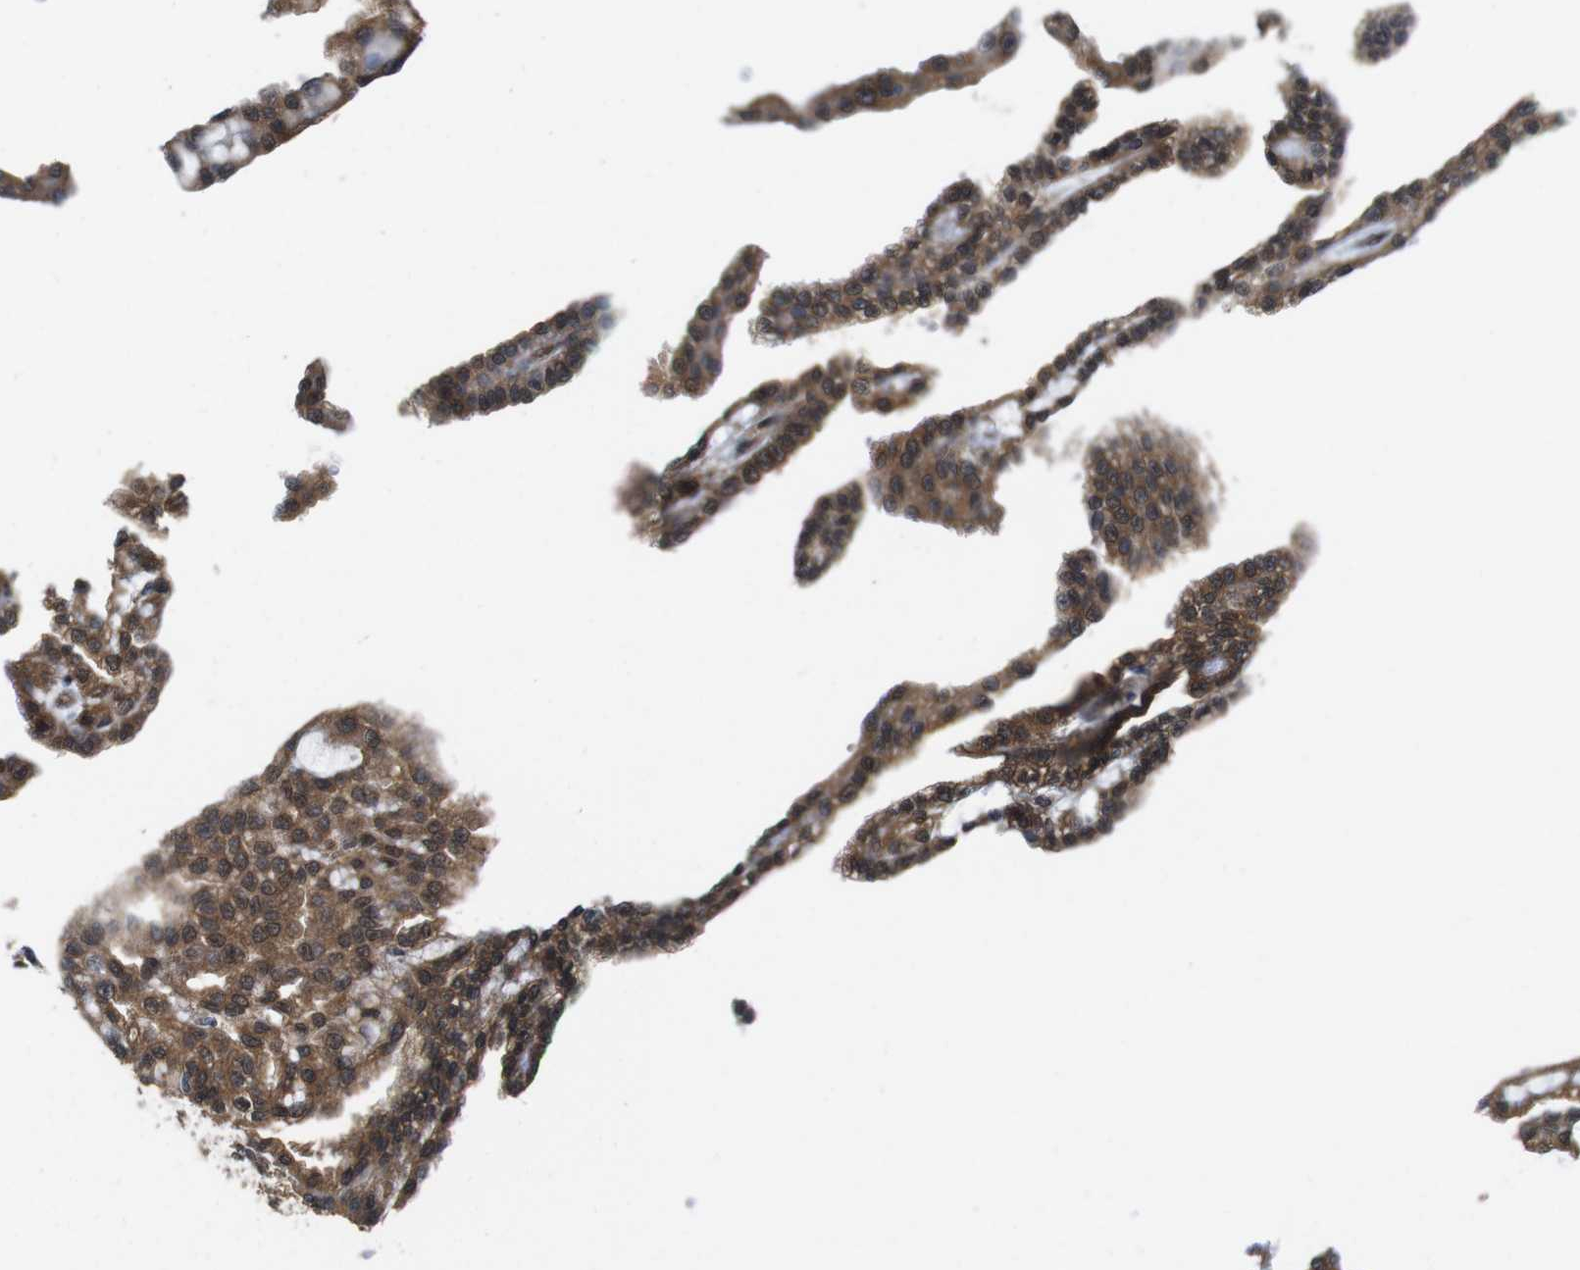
{"staining": {"intensity": "moderate", "quantity": ">75%", "location": "cytoplasmic/membranous"}, "tissue": "renal cancer", "cell_type": "Tumor cells", "image_type": "cancer", "snomed": [{"axis": "morphology", "description": "Adenocarcinoma, NOS"}, {"axis": "topography", "description": "Kidney"}], "caption": "Immunohistochemical staining of renal cancer displays moderate cytoplasmic/membranous protein positivity in approximately >75% of tumor cells.", "gene": "YWHAG", "patient": {"sex": "male", "age": 63}}